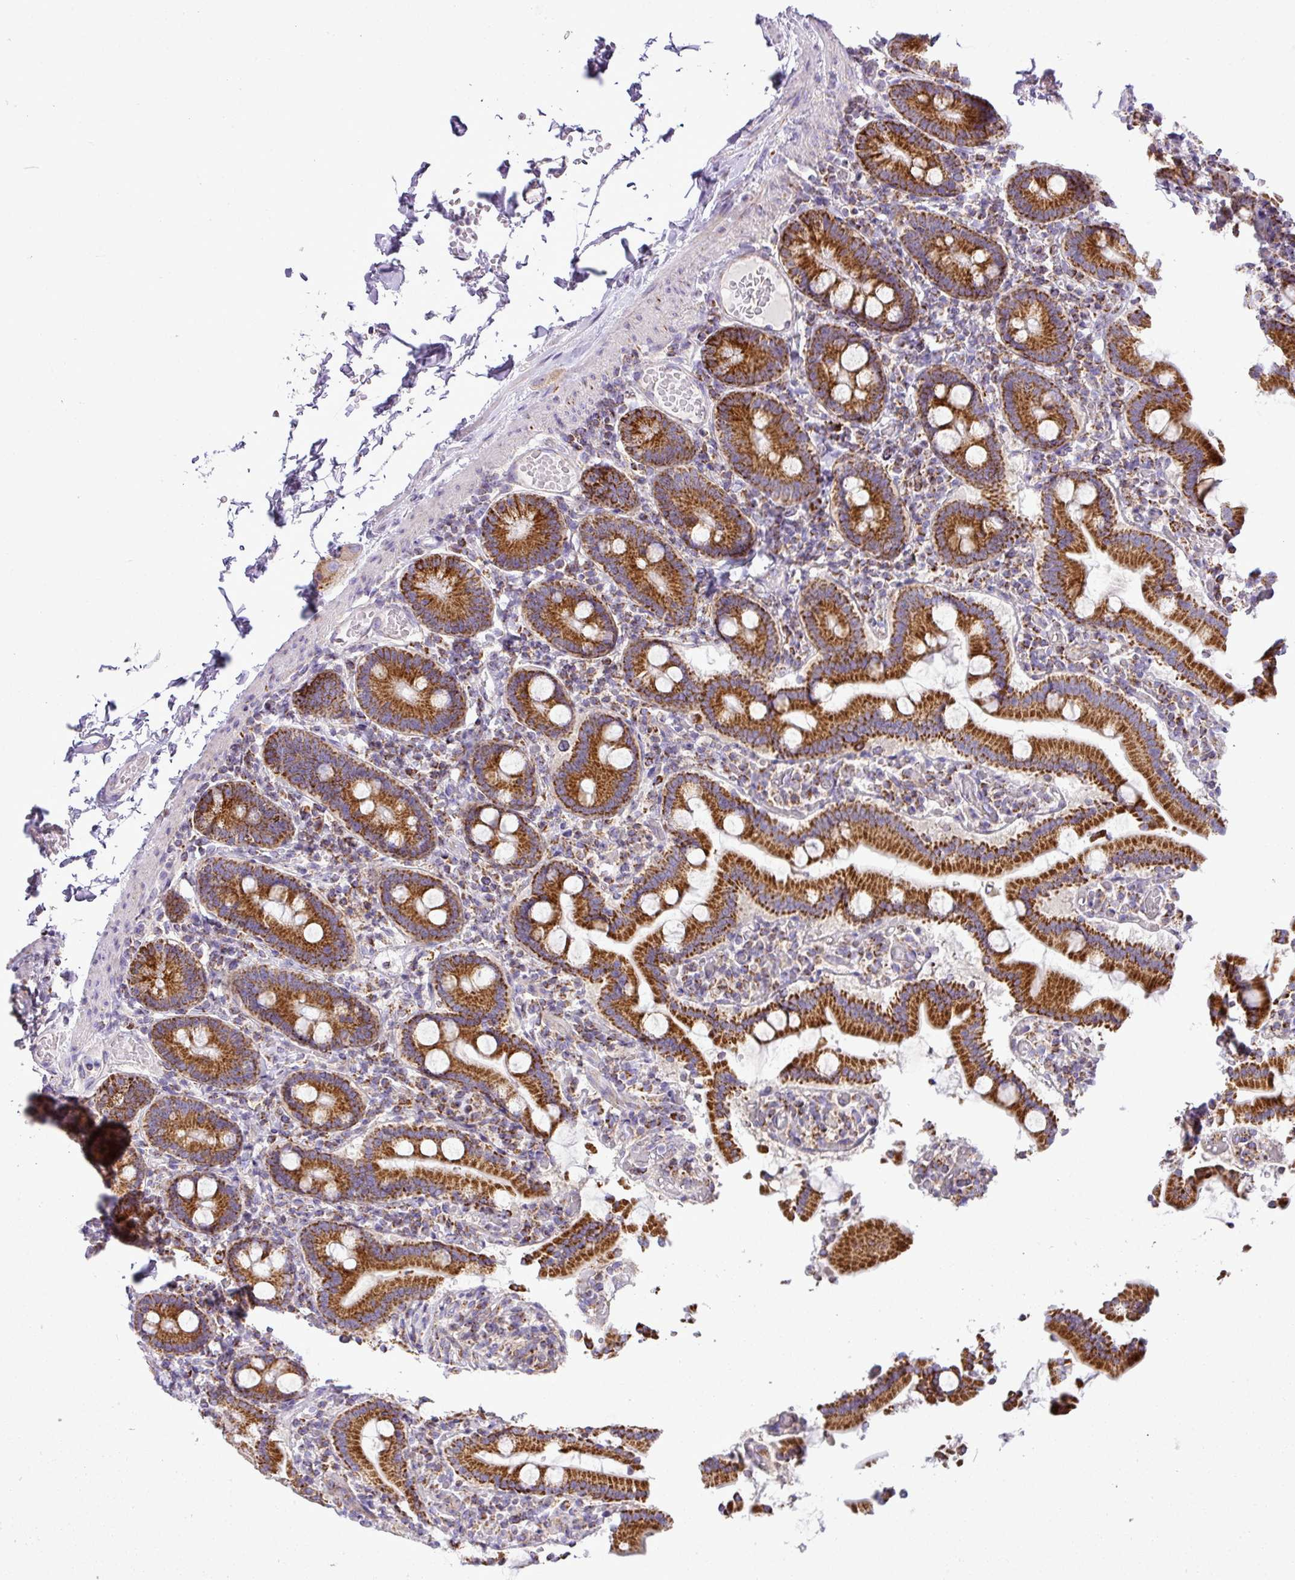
{"staining": {"intensity": "strong", "quantity": ">75%", "location": "cytoplasmic/membranous"}, "tissue": "duodenum", "cell_type": "Glandular cells", "image_type": "normal", "snomed": [{"axis": "morphology", "description": "Normal tissue, NOS"}, {"axis": "topography", "description": "Duodenum"}], "caption": "Immunohistochemical staining of normal human duodenum displays >75% levels of strong cytoplasmic/membranous protein expression in approximately >75% of glandular cells. (DAB (3,3'-diaminobenzidine) IHC with brightfield microscopy, high magnification).", "gene": "ZNF81", "patient": {"sex": "male", "age": 55}}